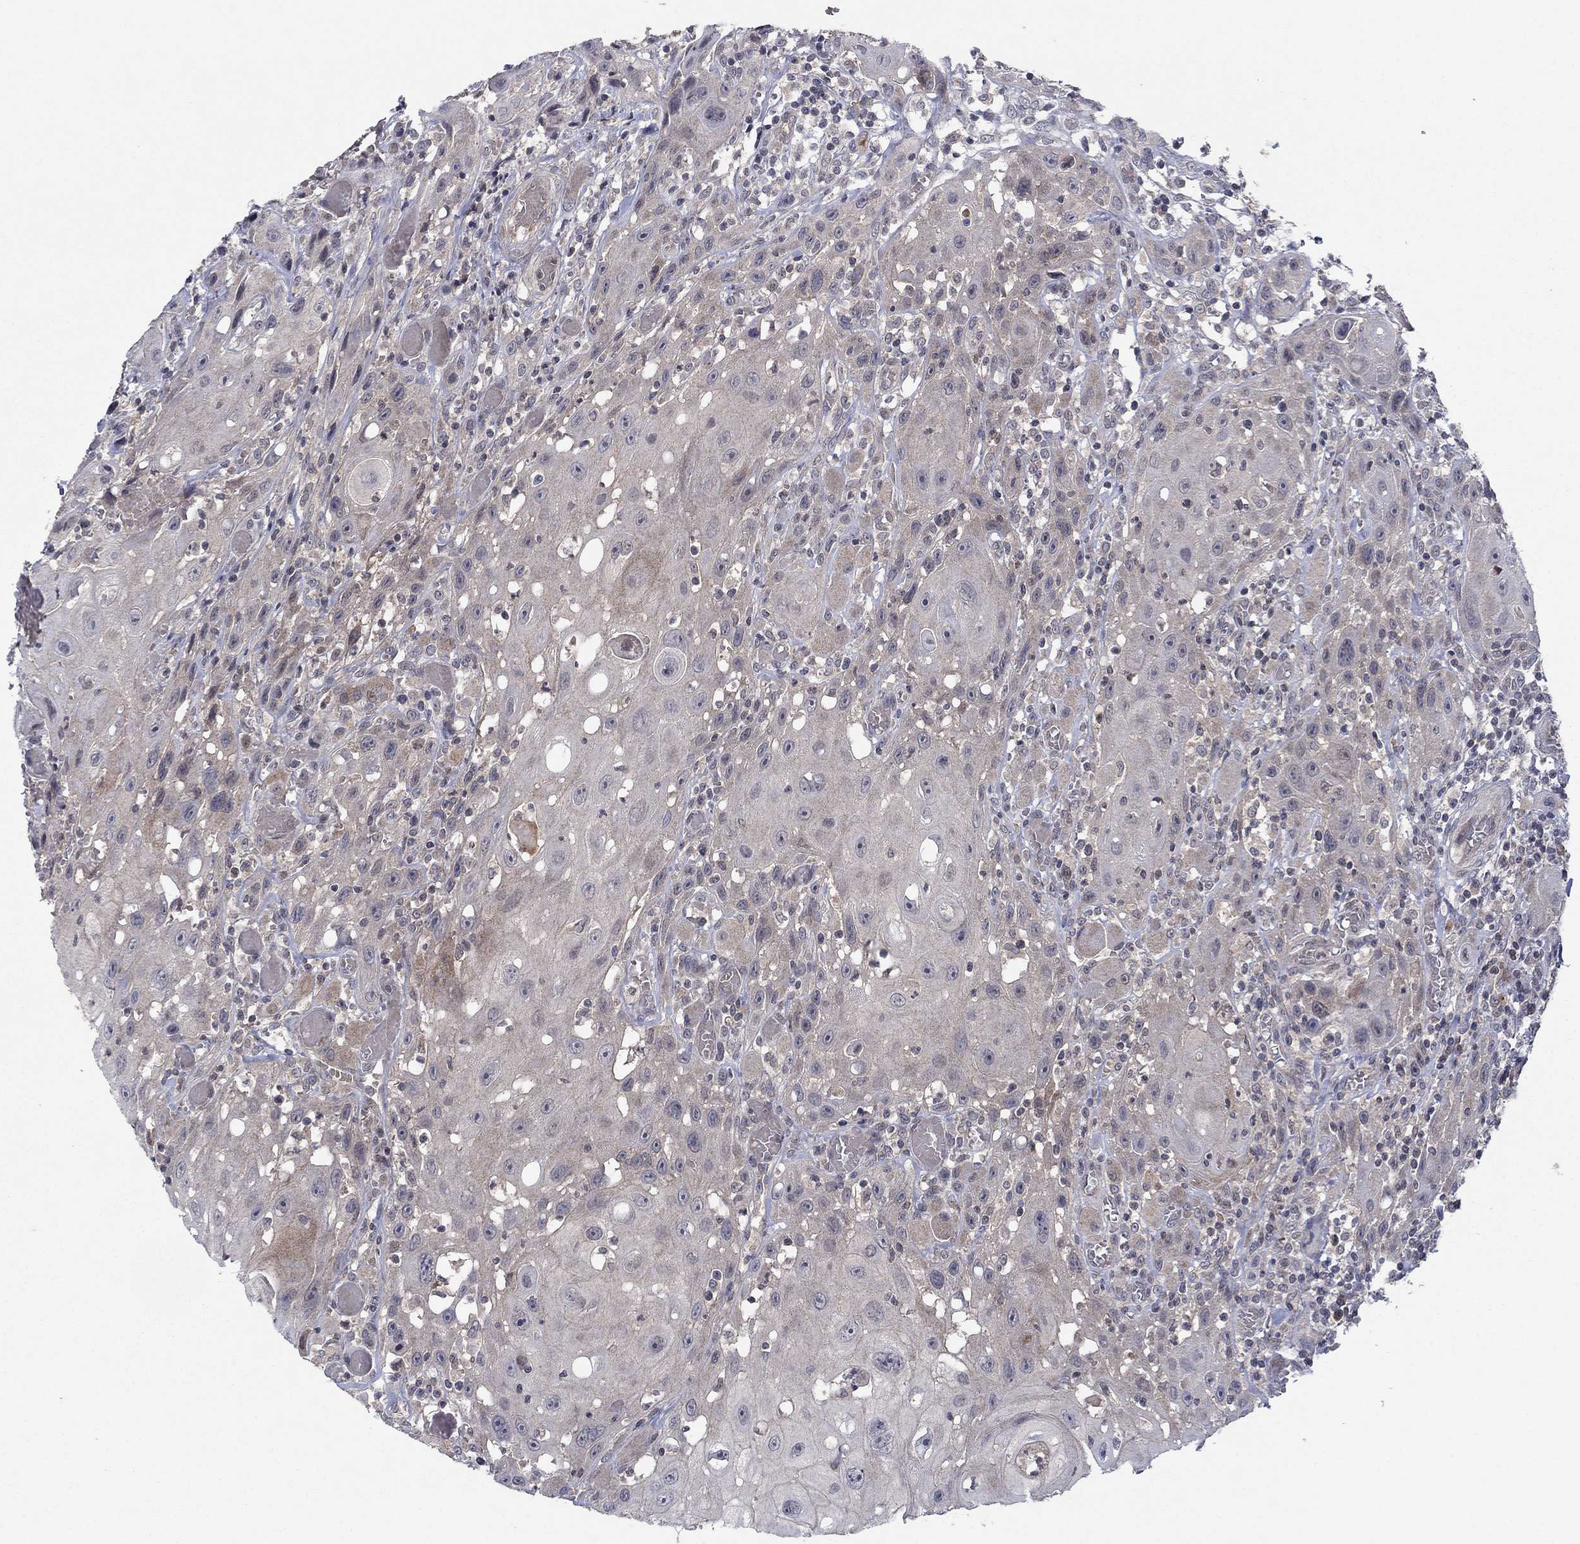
{"staining": {"intensity": "negative", "quantity": "none", "location": "none"}, "tissue": "head and neck cancer", "cell_type": "Tumor cells", "image_type": "cancer", "snomed": [{"axis": "morphology", "description": "Normal tissue, NOS"}, {"axis": "morphology", "description": "Squamous cell carcinoma, NOS"}, {"axis": "topography", "description": "Oral tissue"}, {"axis": "topography", "description": "Head-Neck"}], "caption": "Head and neck squamous cell carcinoma was stained to show a protein in brown. There is no significant expression in tumor cells. Brightfield microscopy of IHC stained with DAB (brown) and hematoxylin (blue), captured at high magnification.", "gene": "IL4", "patient": {"sex": "male", "age": 71}}